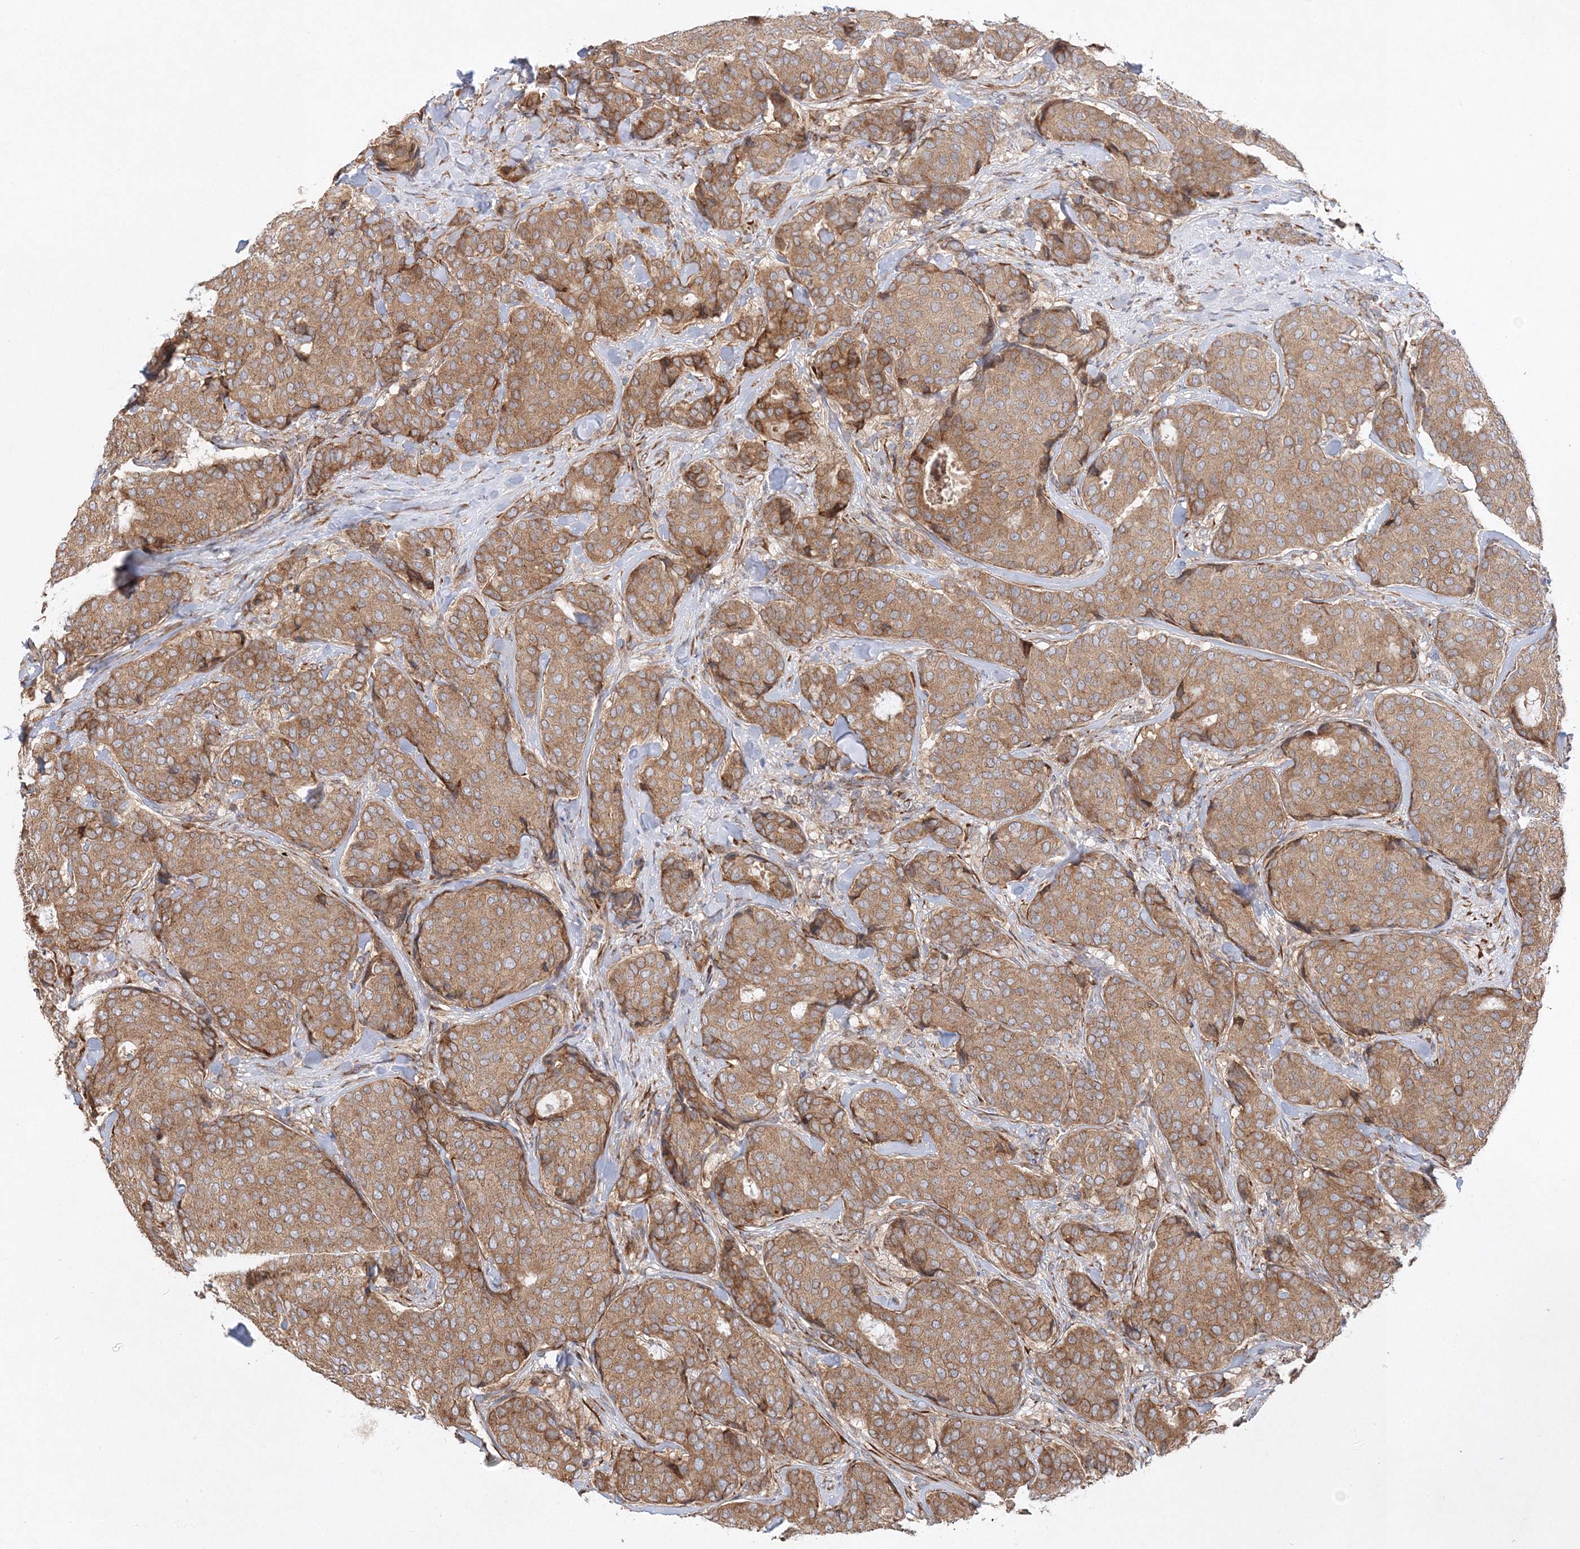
{"staining": {"intensity": "moderate", "quantity": ">75%", "location": "cytoplasmic/membranous"}, "tissue": "breast cancer", "cell_type": "Tumor cells", "image_type": "cancer", "snomed": [{"axis": "morphology", "description": "Duct carcinoma"}, {"axis": "topography", "description": "Breast"}], "caption": "Immunohistochemical staining of human breast cancer displays moderate cytoplasmic/membranous protein positivity in approximately >75% of tumor cells.", "gene": "ZFYVE16", "patient": {"sex": "female", "age": 75}}